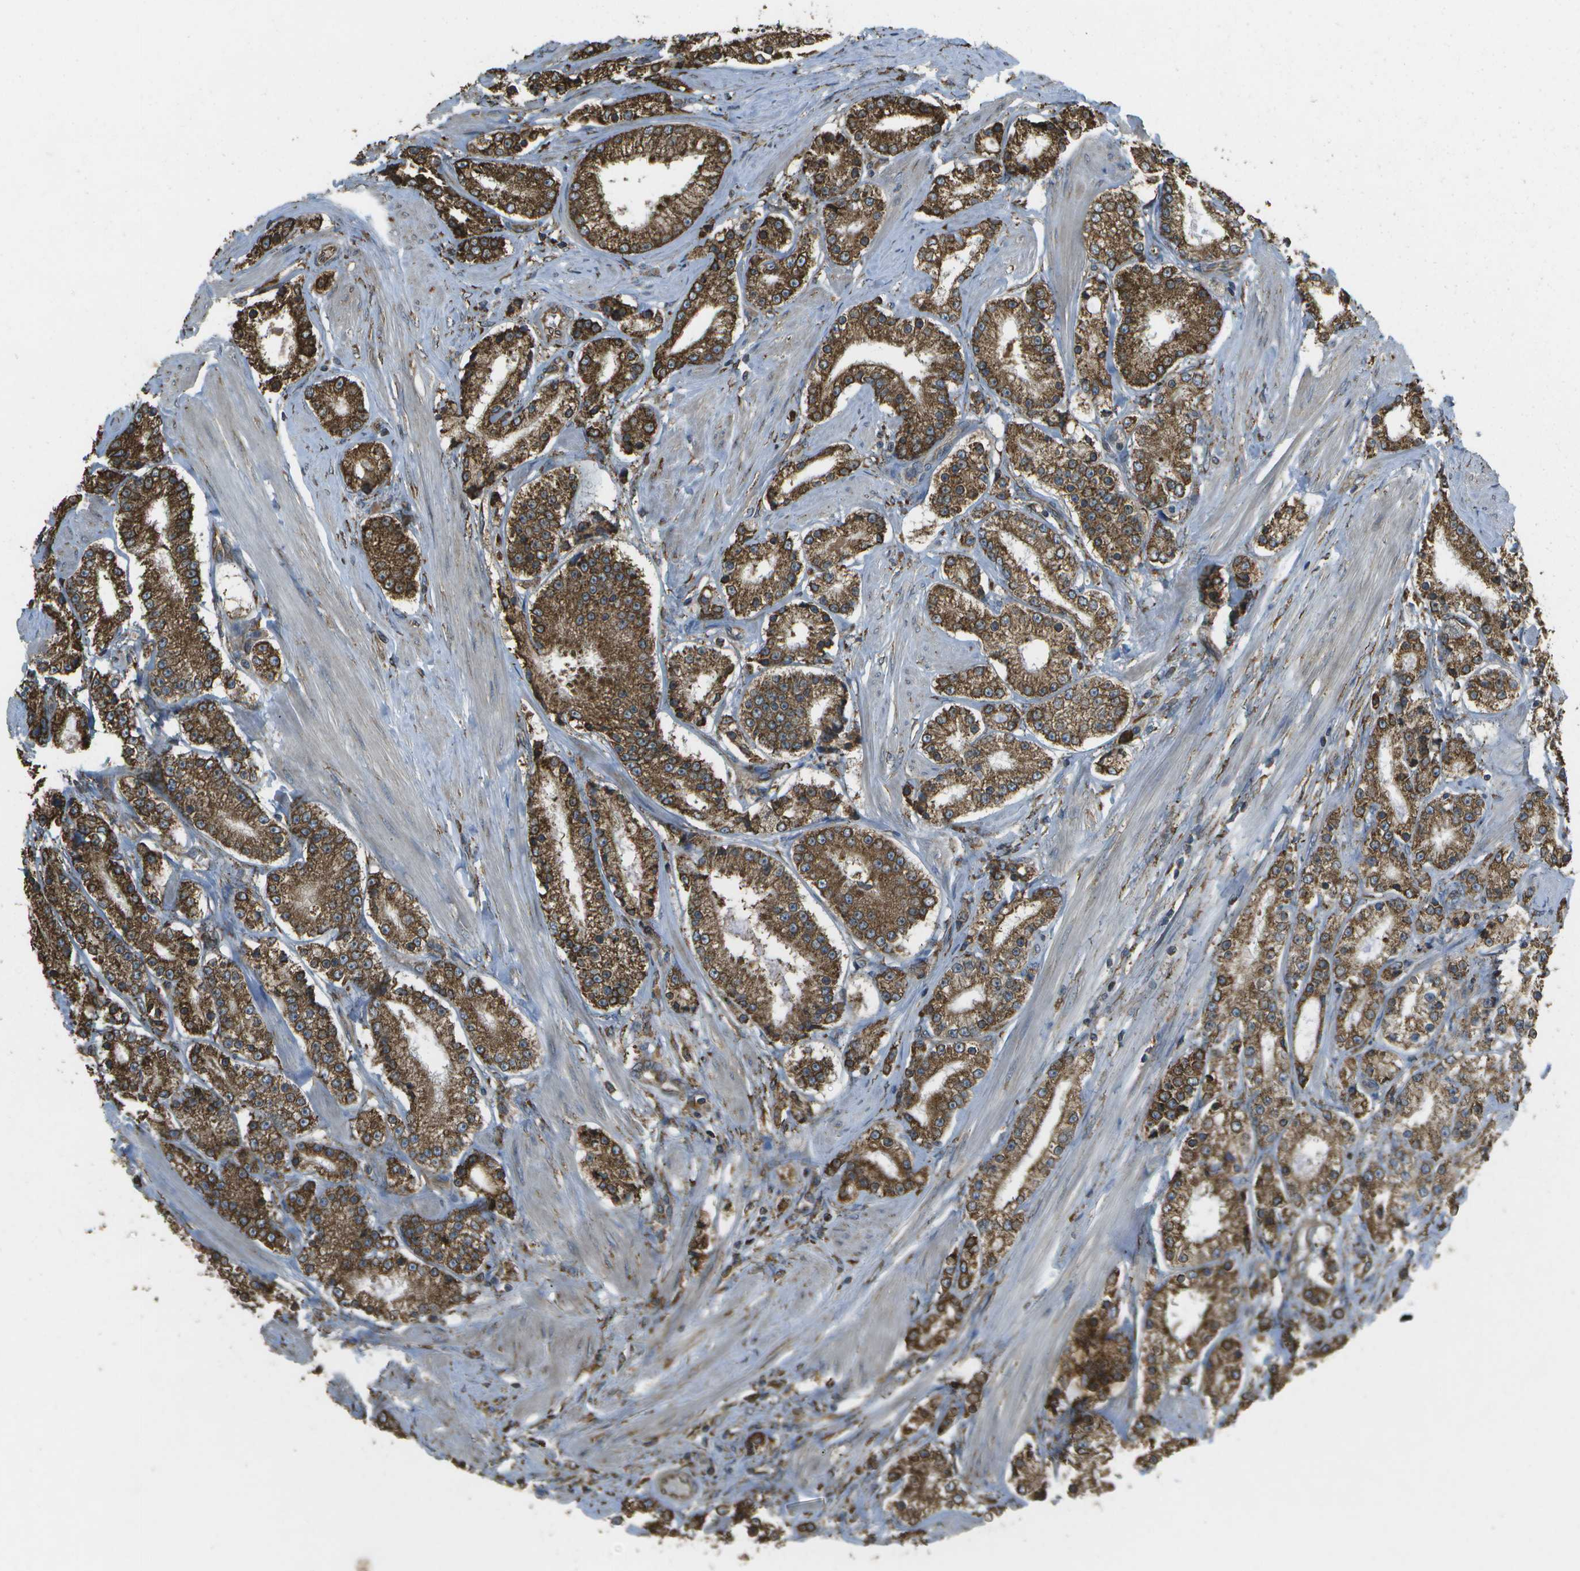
{"staining": {"intensity": "strong", "quantity": ">75%", "location": "cytoplasmic/membranous"}, "tissue": "prostate cancer", "cell_type": "Tumor cells", "image_type": "cancer", "snomed": [{"axis": "morphology", "description": "Adenocarcinoma, Low grade"}, {"axis": "topography", "description": "Prostate"}], "caption": "Immunohistochemical staining of prostate low-grade adenocarcinoma exhibits high levels of strong cytoplasmic/membranous expression in about >75% of tumor cells.", "gene": "PDIA4", "patient": {"sex": "male", "age": 63}}